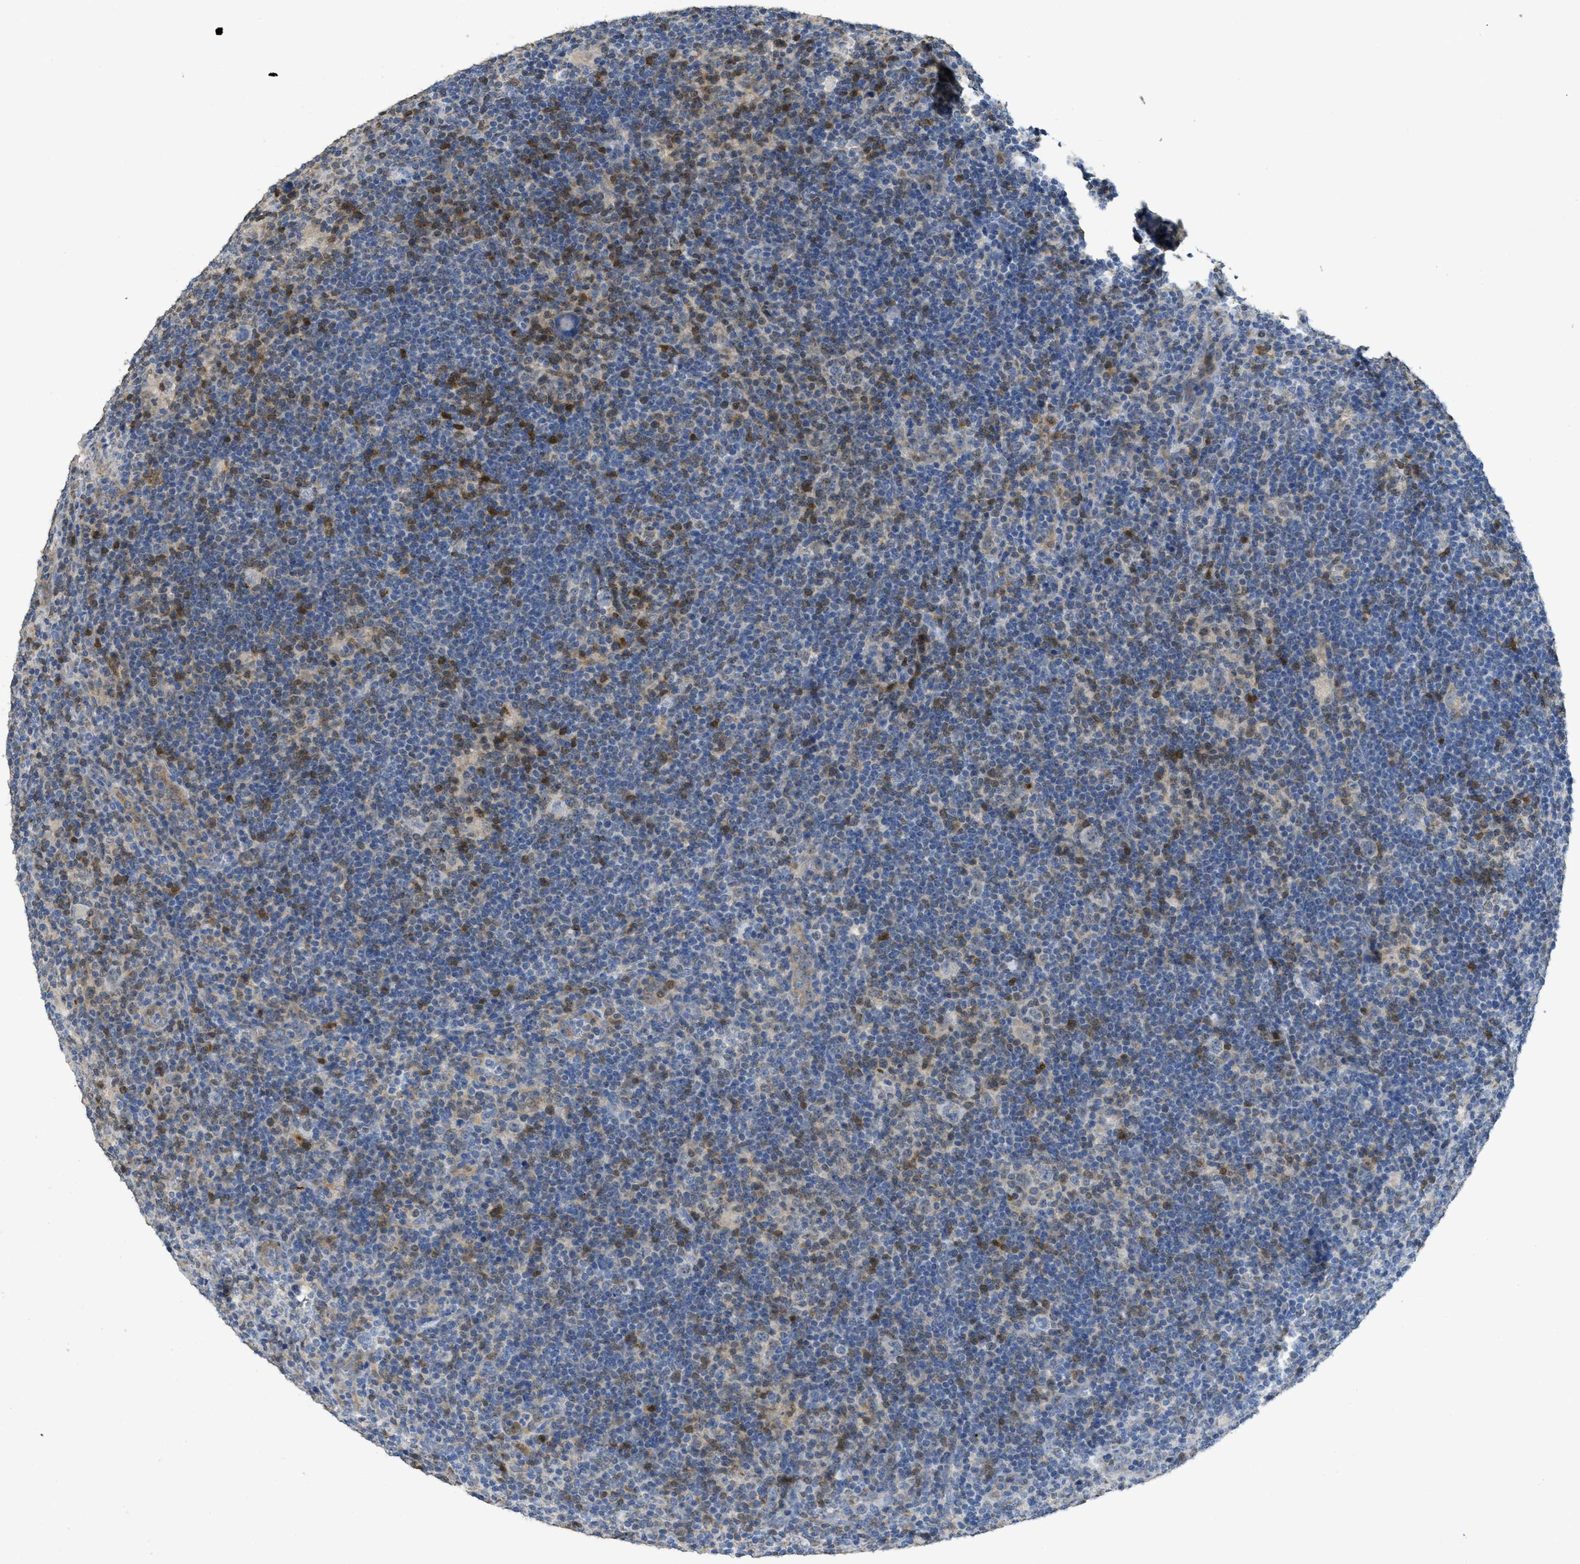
{"staining": {"intensity": "negative", "quantity": "none", "location": "none"}, "tissue": "lymphoma", "cell_type": "Tumor cells", "image_type": "cancer", "snomed": [{"axis": "morphology", "description": "Hodgkin's disease, NOS"}, {"axis": "topography", "description": "Lymph node"}], "caption": "An immunohistochemistry micrograph of lymphoma is shown. There is no staining in tumor cells of lymphoma.", "gene": "SFXN2", "patient": {"sex": "female", "age": 57}}